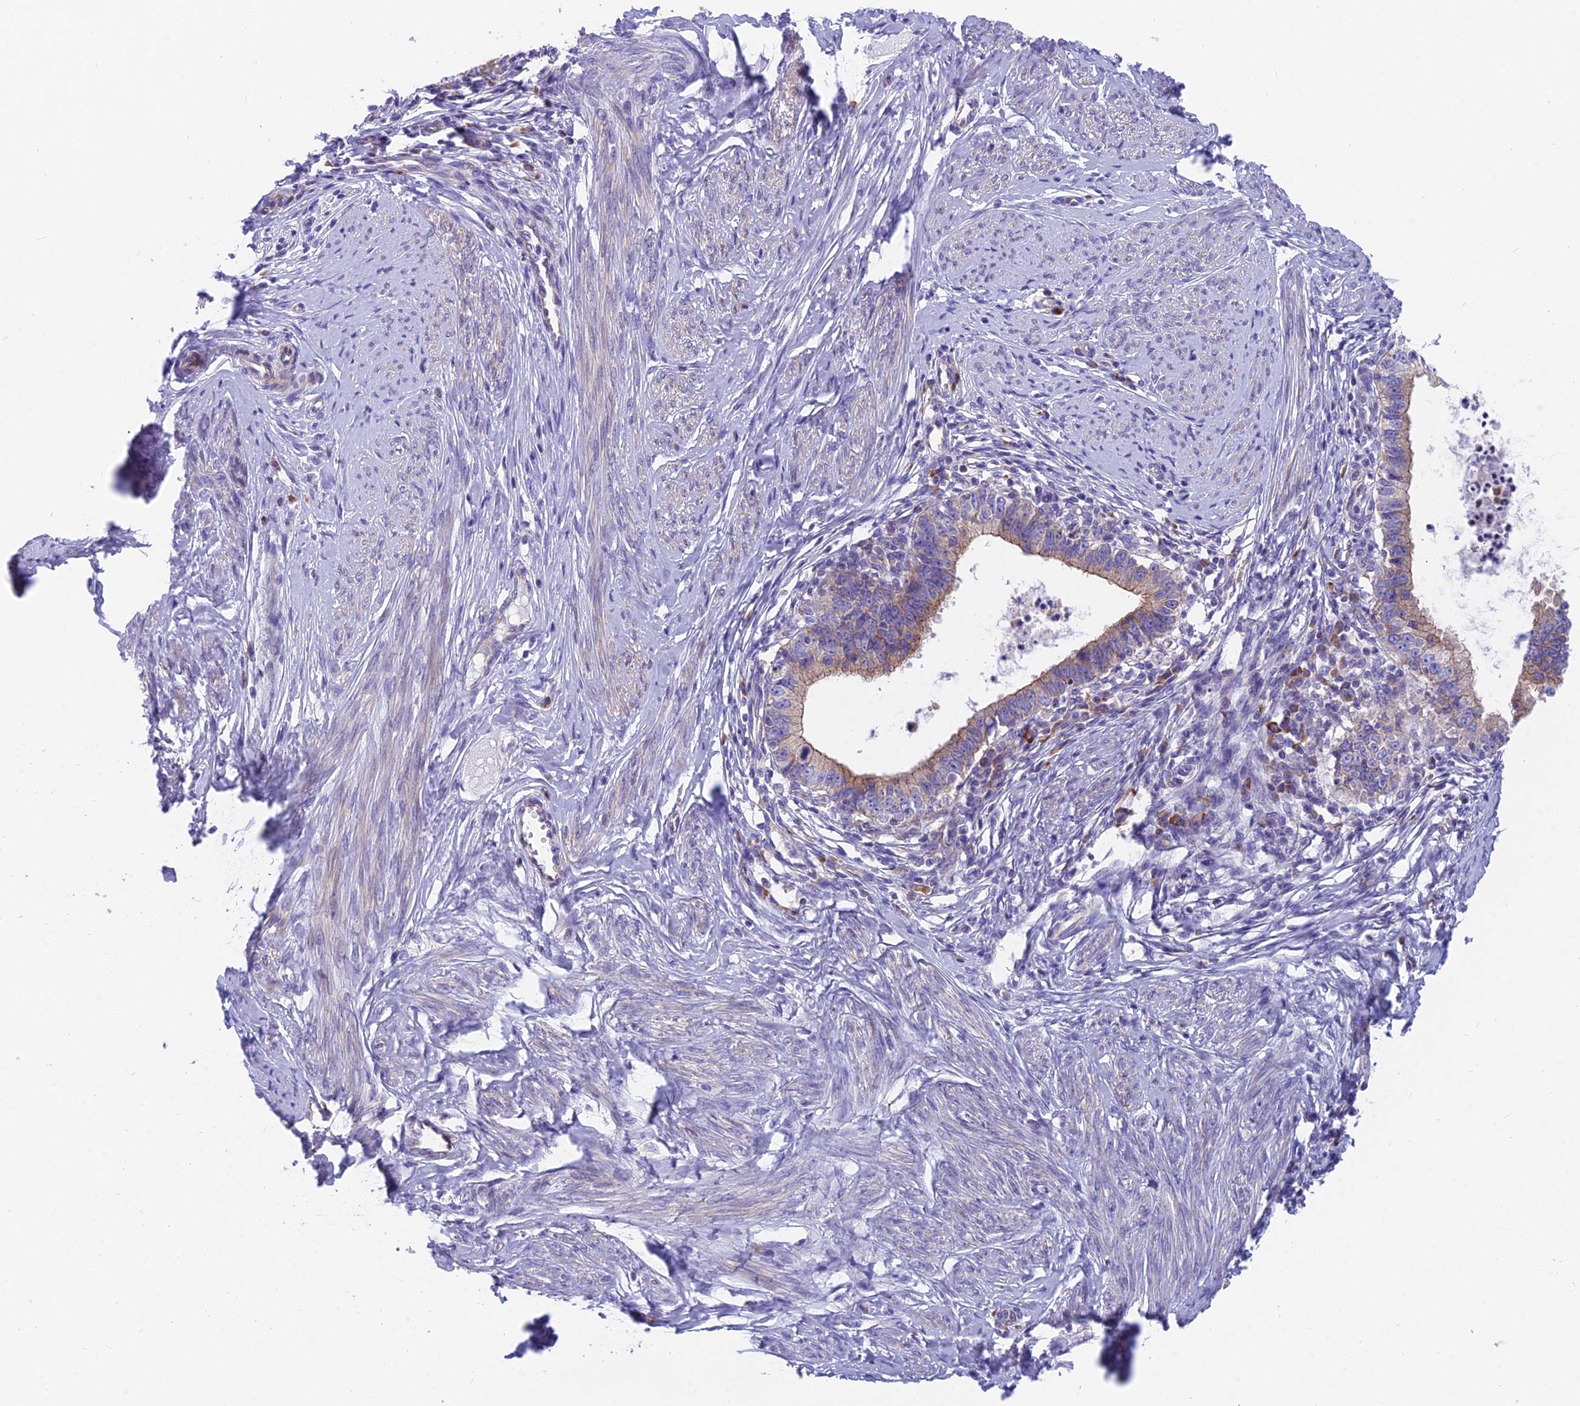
{"staining": {"intensity": "moderate", "quantity": "25%-75%", "location": "cytoplasmic/membranous"}, "tissue": "cervical cancer", "cell_type": "Tumor cells", "image_type": "cancer", "snomed": [{"axis": "morphology", "description": "Adenocarcinoma, NOS"}, {"axis": "topography", "description": "Cervix"}], "caption": "The immunohistochemical stain highlights moderate cytoplasmic/membranous staining in tumor cells of cervical cancer tissue. Immunohistochemistry stains the protein in brown and the nuclei are stained blue.", "gene": "MVB12A", "patient": {"sex": "female", "age": 36}}